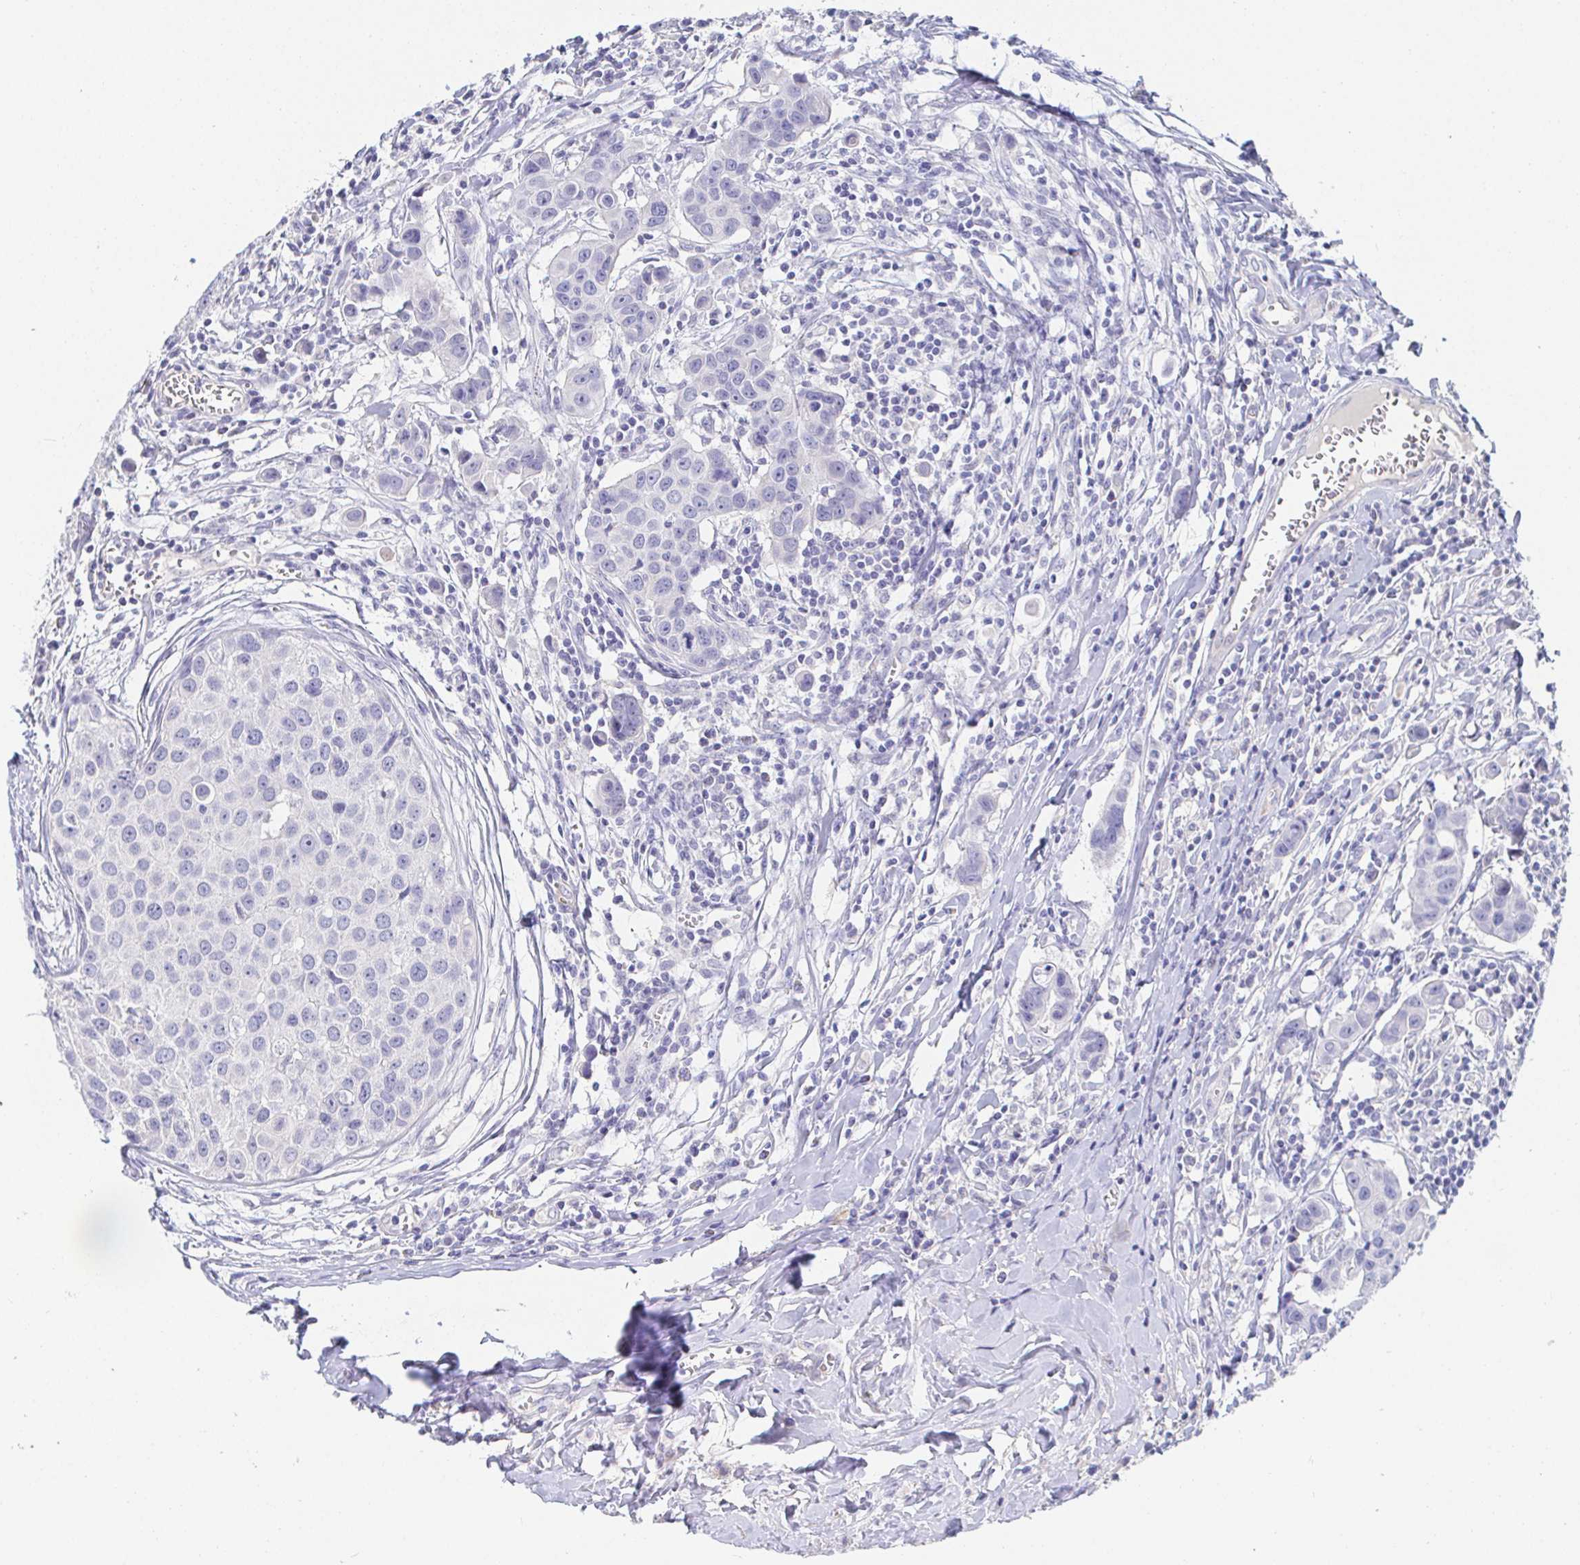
{"staining": {"intensity": "negative", "quantity": "none", "location": "none"}, "tissue": "breast cancer", "cell_type": "Tumor cells", "image_type": "cancer", "snomed": [{"axis": "morphology", "description": "Duct carcinoma"}, {"axis": "topography", "description": "Breast"}], "caption": "A high-resolution photomicrograph shows immunohistochemistry staining of breast invasive ductal carcinoma, which shows no significant positivity in tumor cells.", "gene": "PDE6B", "patient": {"sex": "female", "age": 24}}